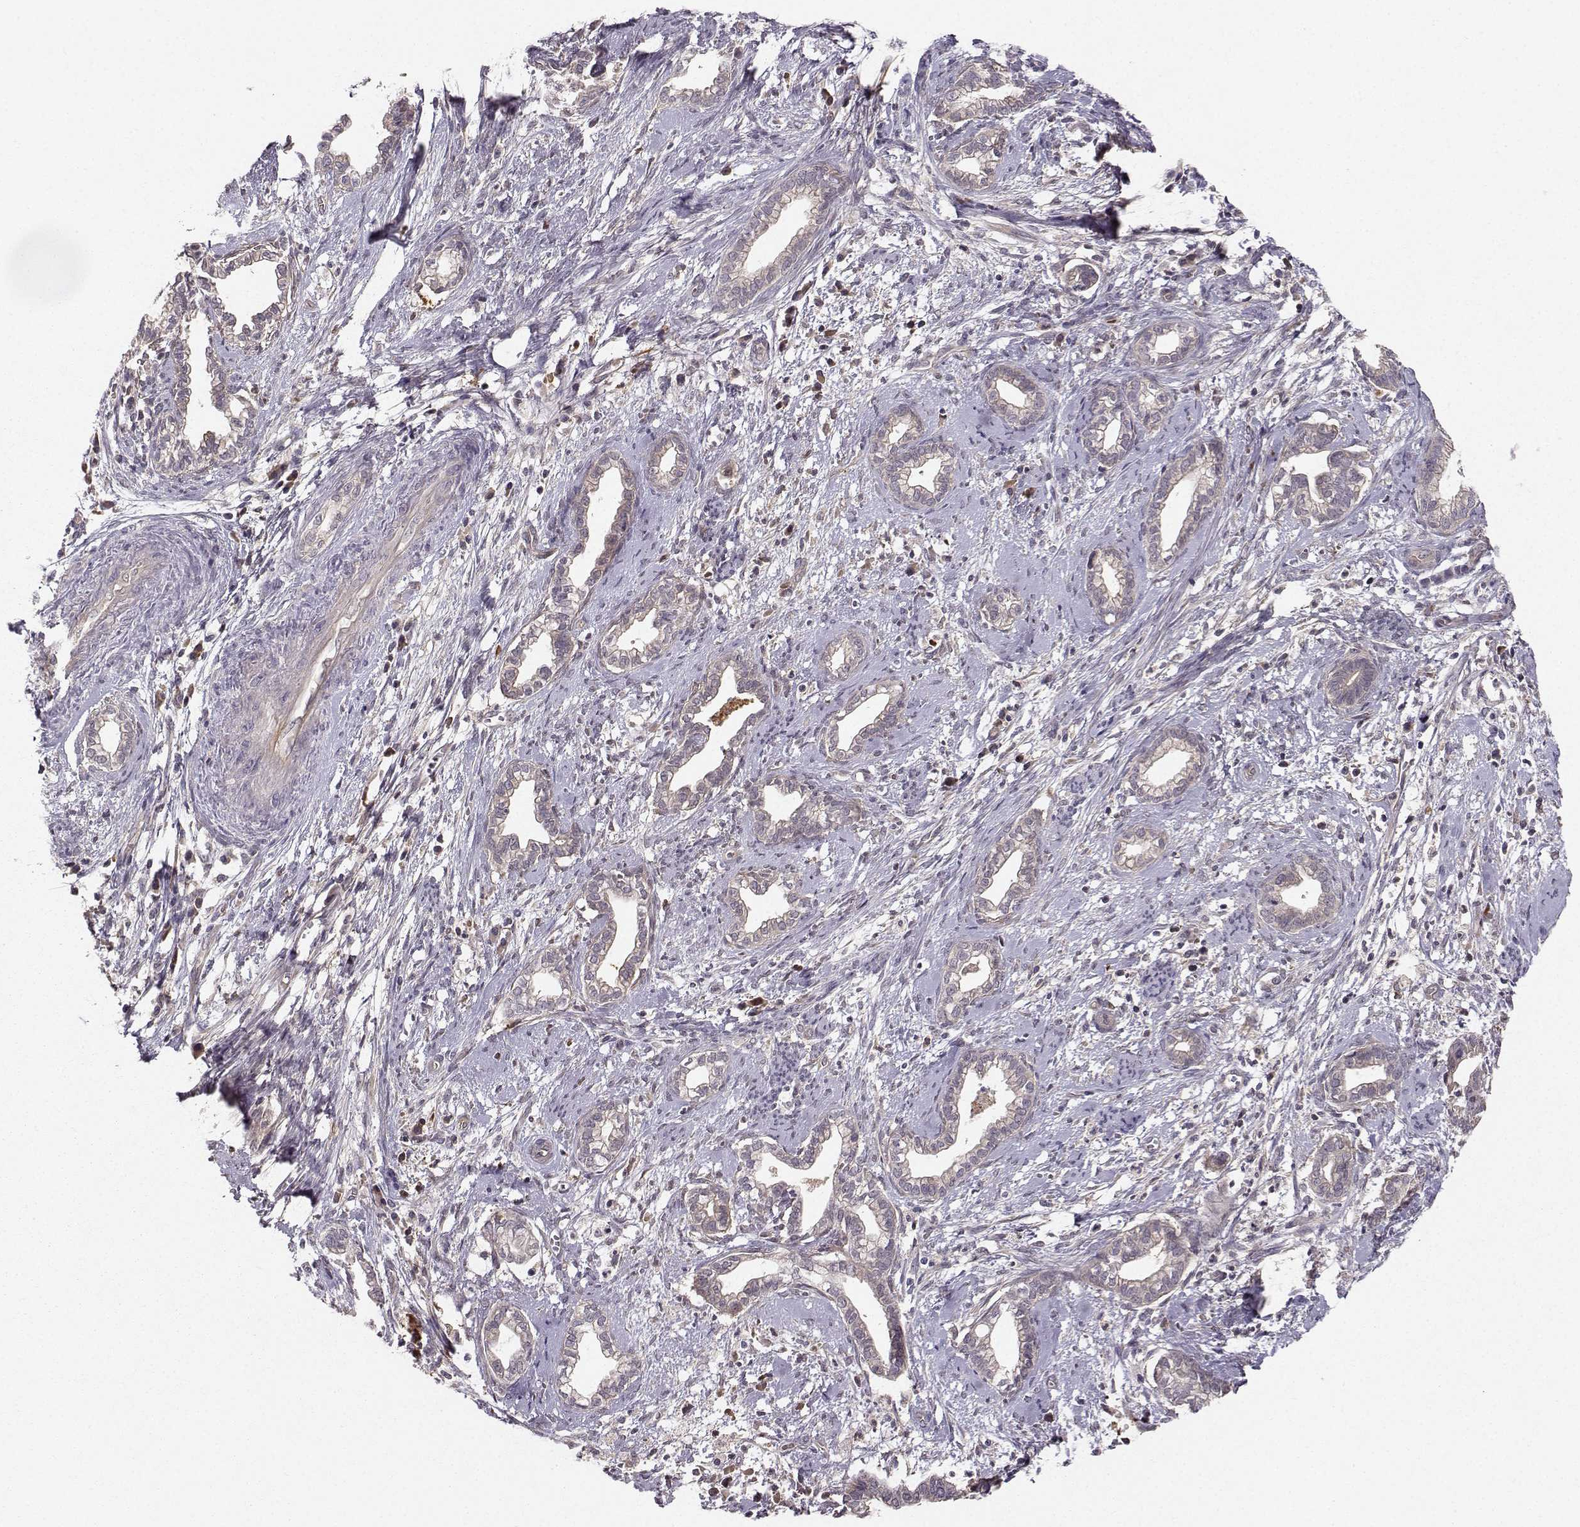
{"staining": {"intensity": "negative", "quantity": "none", "location": "none"}, "tissue": "cervical cancer", "cell_type": "Tumor cells", "image_type": "cancer", "snomed": [{"axis": "morphology", "description": "Adenocarcinoma, NOS"}, {"axis": "topography", "description": "Cervix"}], "caption": "An immunohistochemistry photomicrograph of cervical cancer is shown. There is no staining in tumor cells of cervical cancer. (DAB immunohistochemistry (IHC) visualized using brightfield microscopy, high magnification).", "gene": "WNT6", "patient": {"sex": "female", "age": 62}}